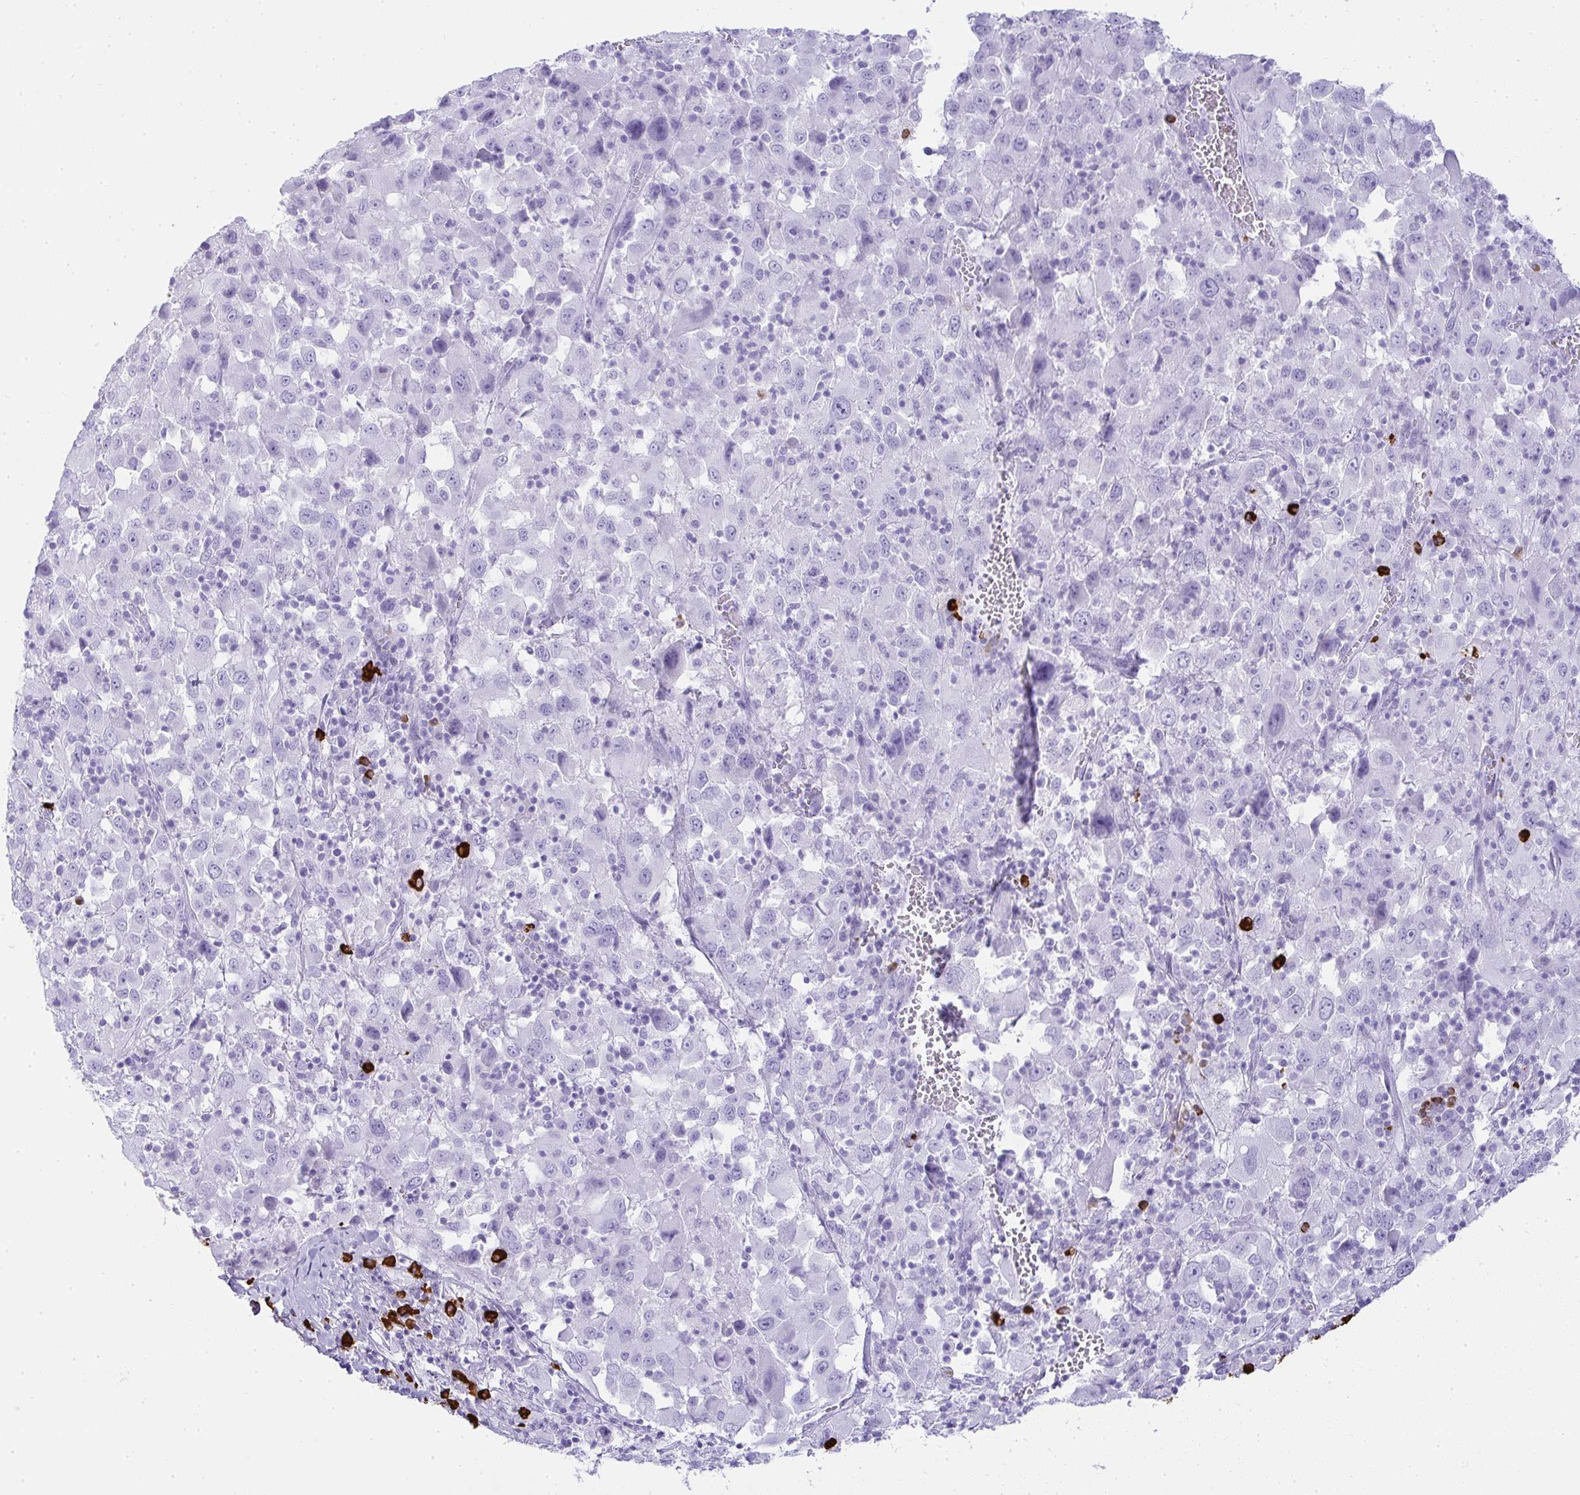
{"staining": {"intensity": "negative", "quantity": "none", "location": "none"}, "tissue": "melanoma", "cell_type": "Tumor cells", "image_type": "cancer", "snomed": [{"axis": "morphology", "description": "Malignant melanoma, Metastatic site"}, {"axis": "topography", "description": "Soft tissue"}], "caption": "Malignant melanoma (metastatic site) was stained to show a protein in brown. There is no significant expression in tumor cells.", "gene": "CDADC1", "patient": {"sex": "male", "age": 50}}